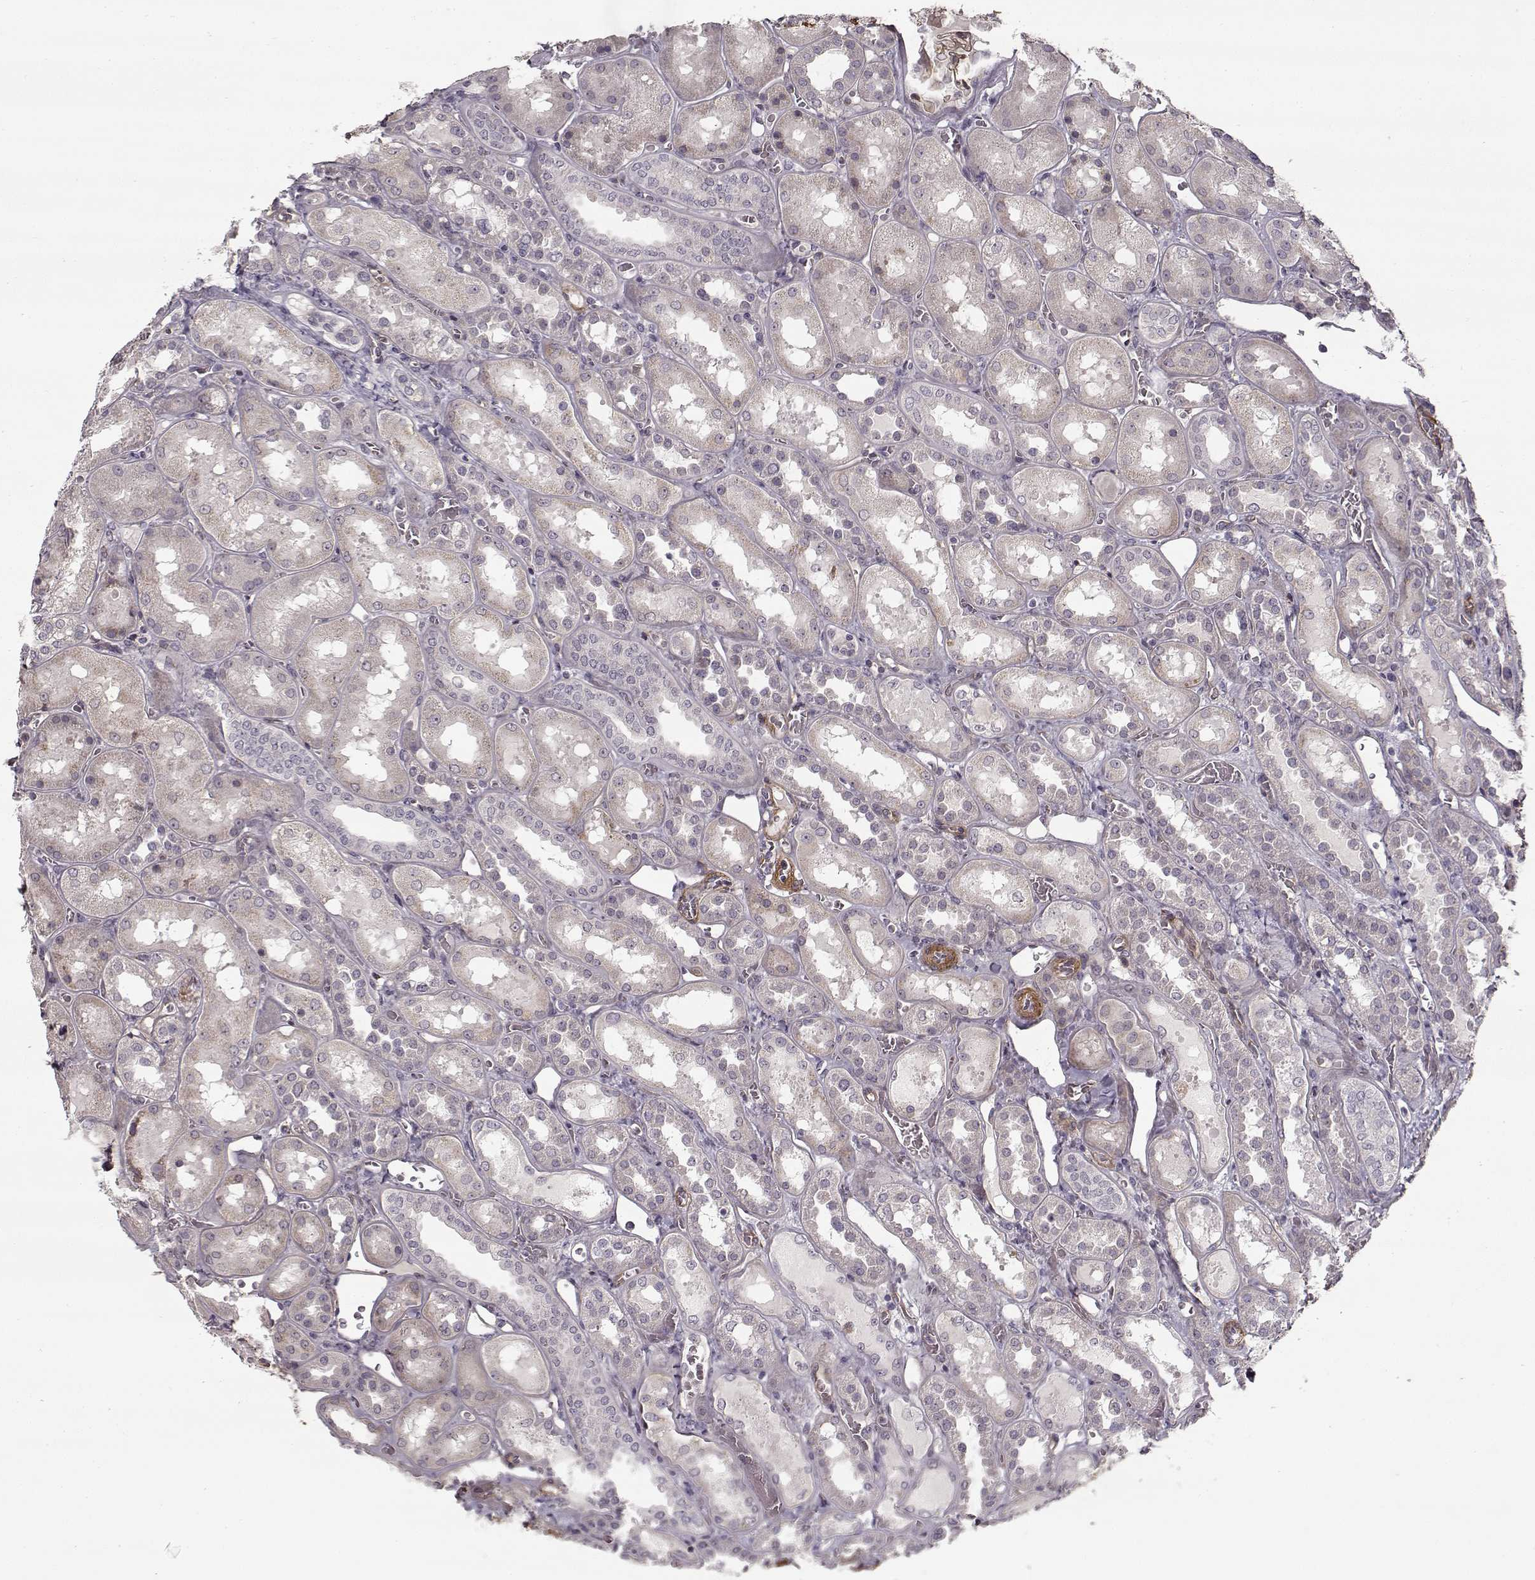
{"staining": {"intensity": "strong", "quantity": "25%-75%", "location": "cytoplasmic/membranous"}, "tissue": "kidney", "cell_type": "Cells in glomeruli", "image_type": "normal", "snomed": [{"axis": "morphology", "description": "Normal tissue, NOS"}, {"axis": "topography", "description": "Kidney"}], "caption": "The histopathology image demonstrates a brown stain indicating the presence of a protein in the cytoplasmic/membranous of cells in glomeruli in kidney. (DAB = brown stain, brightfield microscopy at high magnification).", "gene": "LAMB2", "patient": {"sex": "male", "age": 73}}